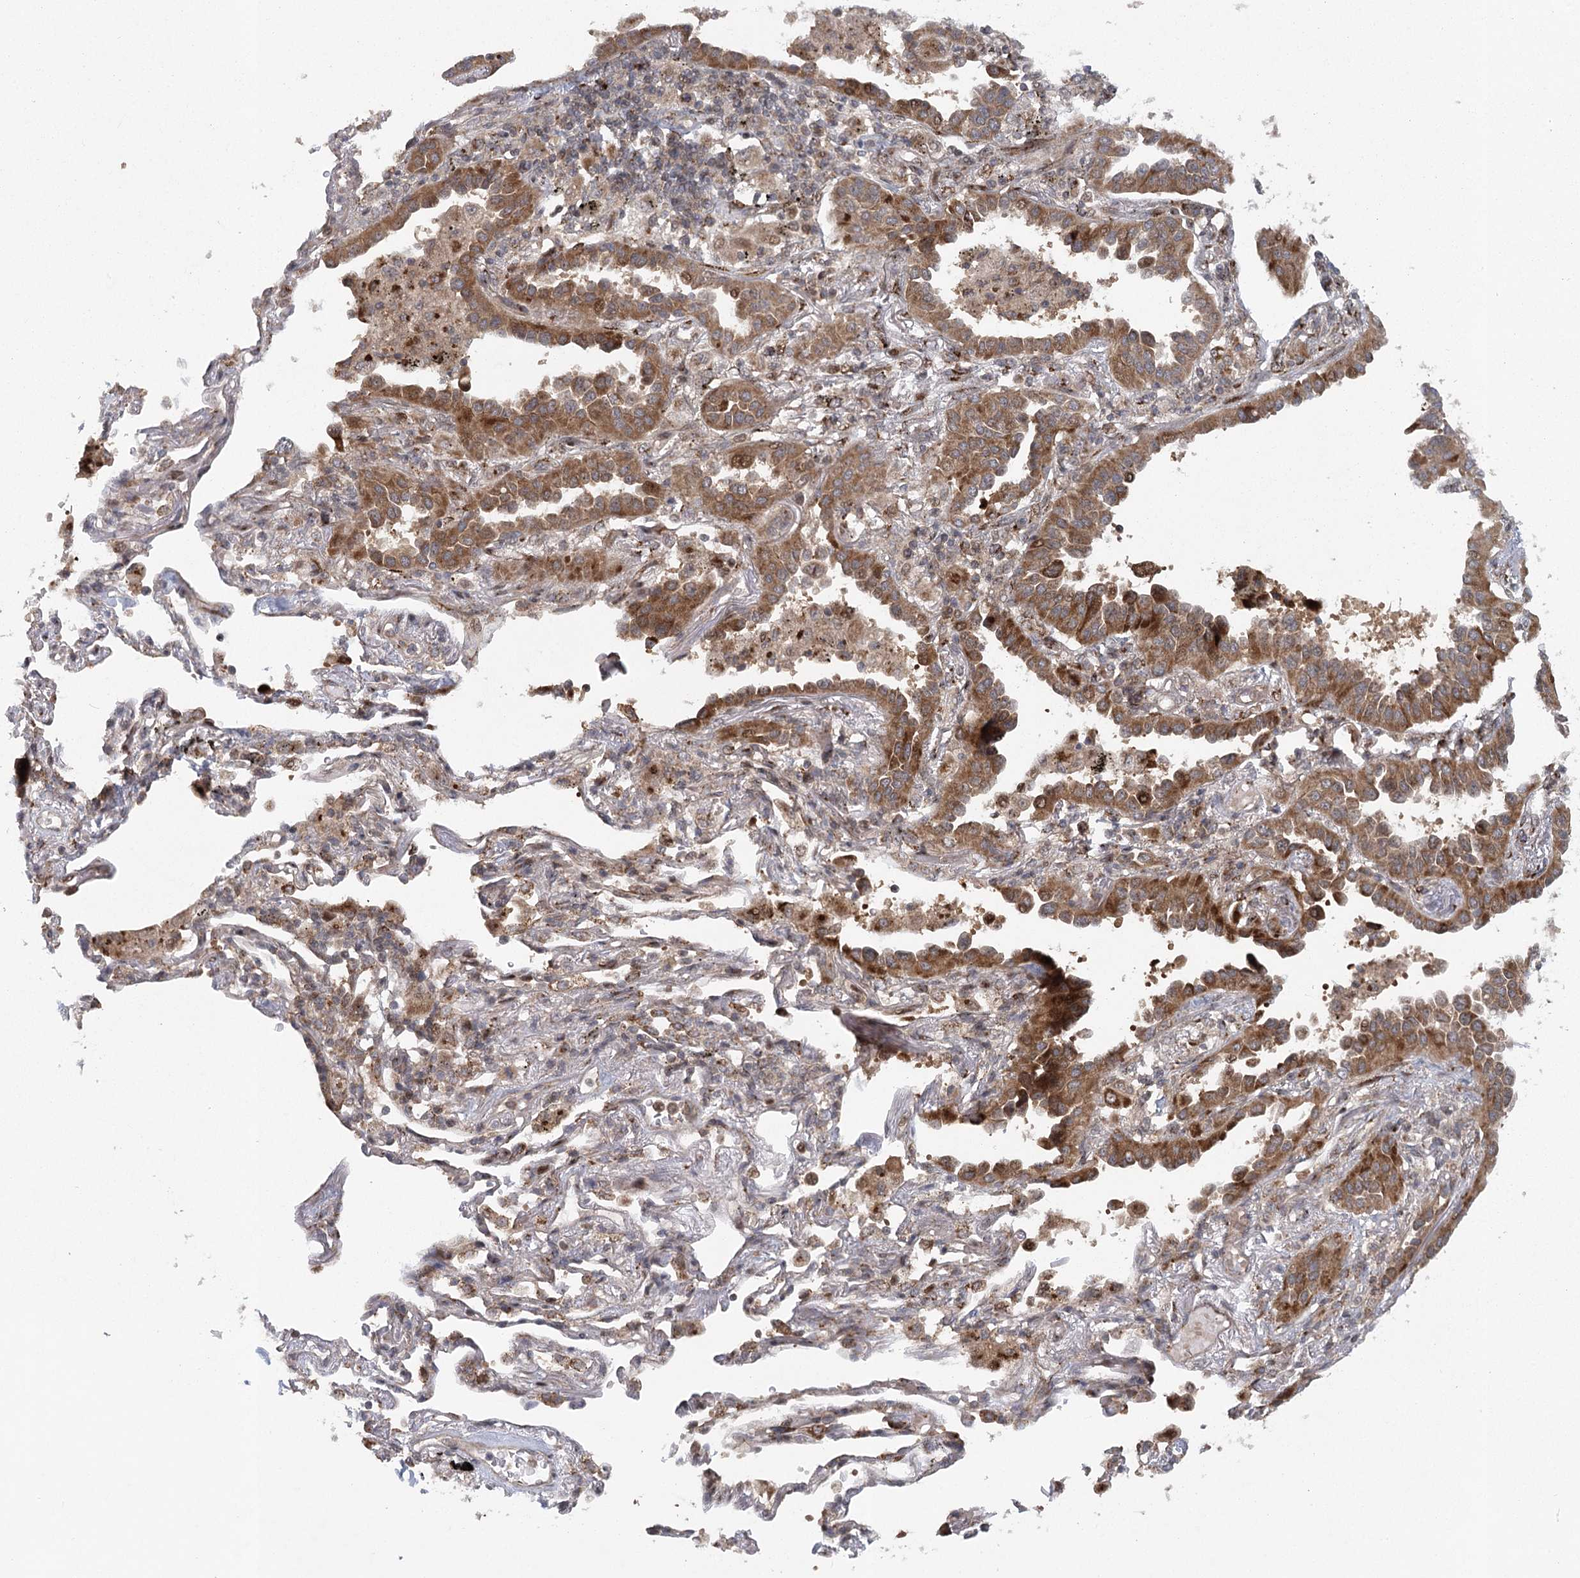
{"staining": {"intensity": "moderate", "quantity": ">75%", "location": "cytoplasmic/membranous"}, "tissue": "lung cancer", "cell_type": "Tumor cells", "image_type": "cancer", "snomed": [{"axis": "morphology", "description": "Normal tissue, NOS"}, {"axis": "morphology", "description": "Adenocarcinoma, NOS"}, {"axis": "topography", "description": "Lung"}], "caption": "High-magnification brightfield microscopy of lung cancer stained with DAB (brown) and counterstained with hematoxylin (blue). tumor cells exhibit moderate cytoplasmic/membranous expression is present in approximately>75% of cells.", "gene": "IFT46", "patient": {"sex": "male", "age": 59}}